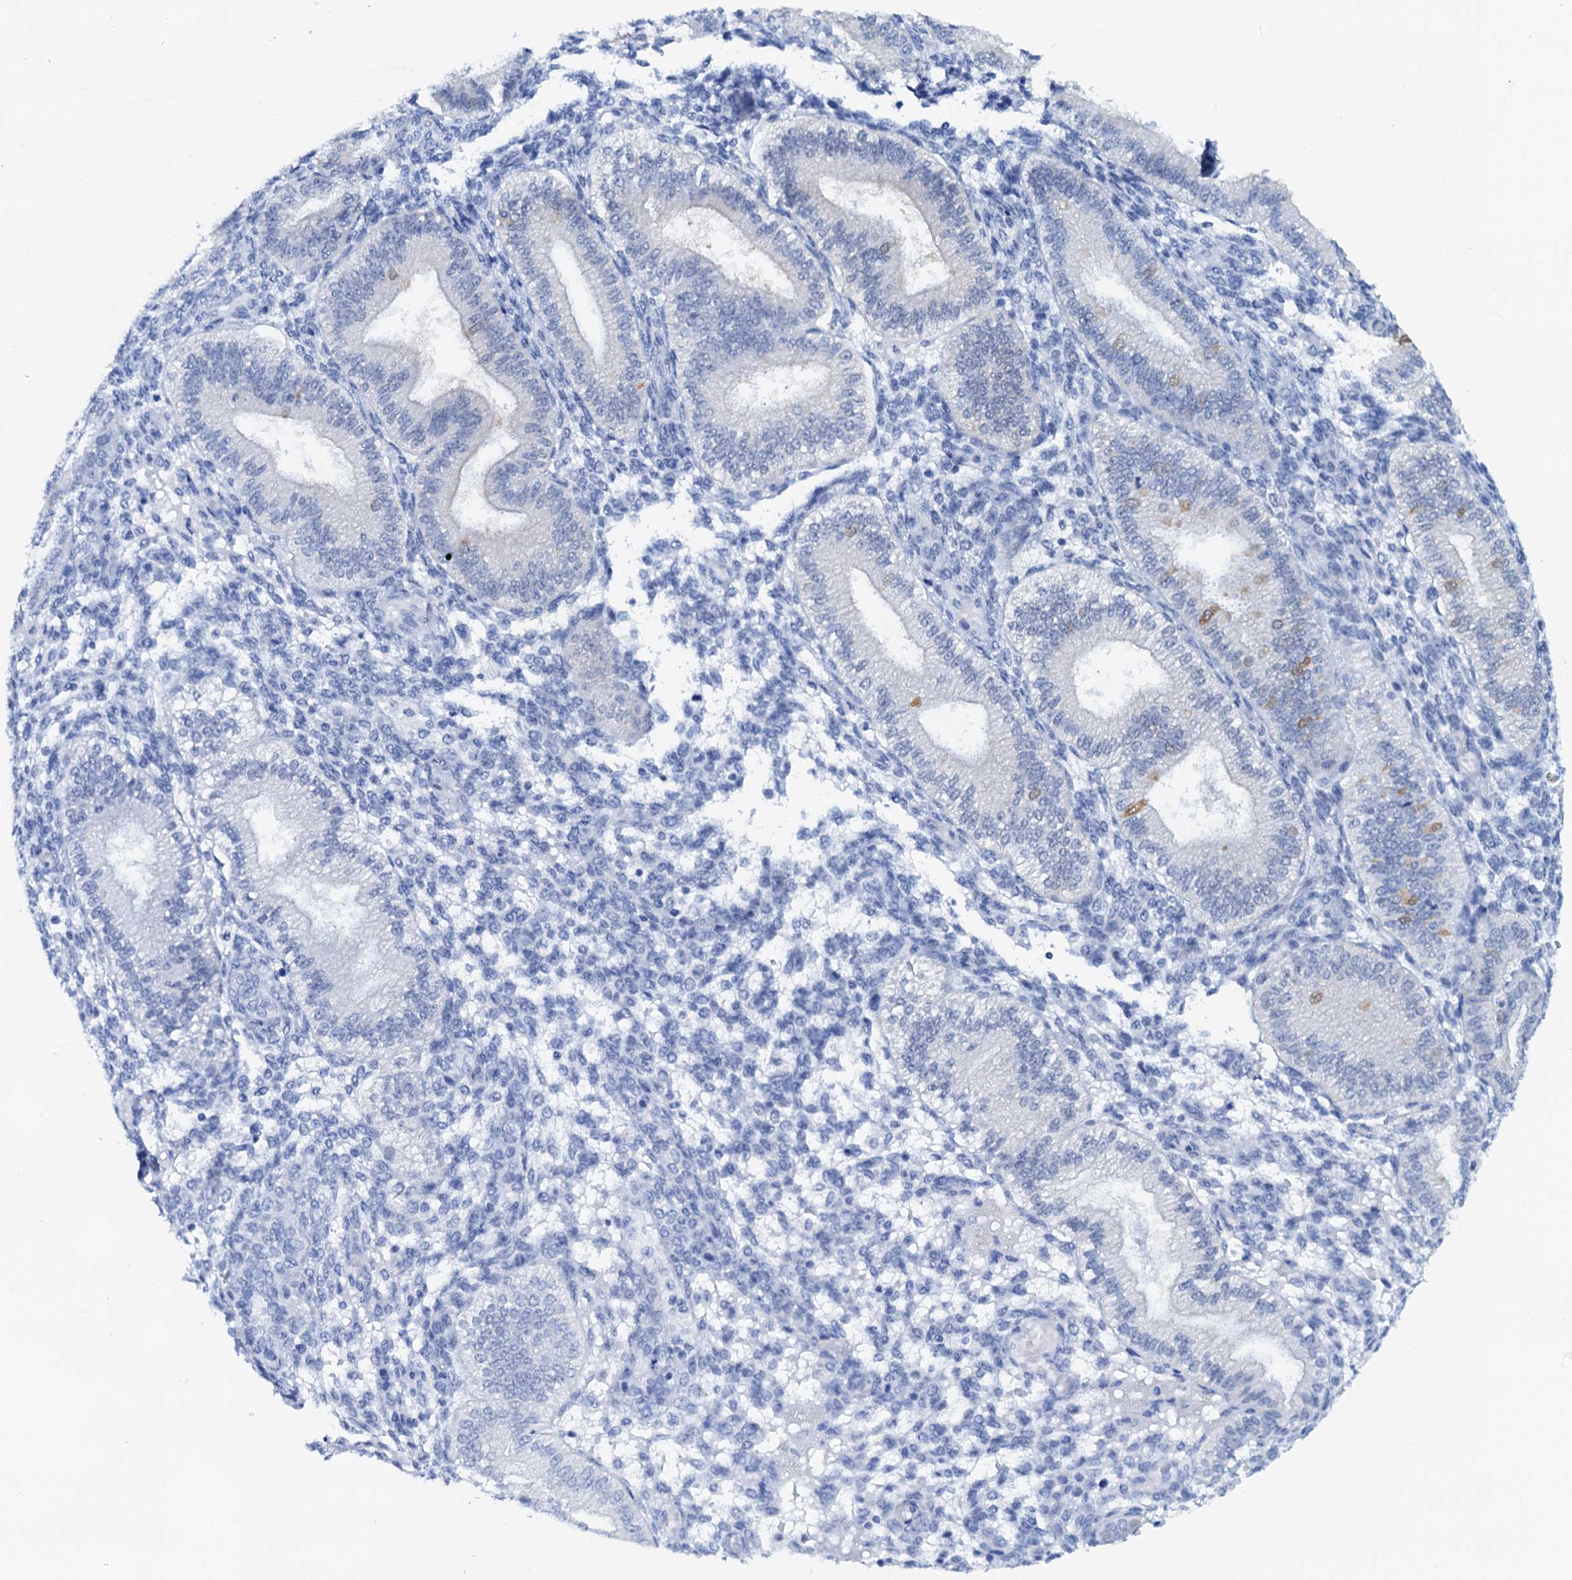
{"staining": {"intensity": "negative", "quantity": "none", "location": "none"}, "tissue": "endometrium", "cell_type": "Cells in endometrial stroma", "image_type": "normal", "snomed": [{"axis": "morphology", "description": "Normal tissue, NOS"}, {"axis": "topography", "description": "Endometrium"}], "caption": "Endometrium stained for a protein using immunohistochemistry (IHC) displays no positivity cells in endometrial stroma.", "gene": "PTGES3", "patient": {"sex": "female", "age": 39}}